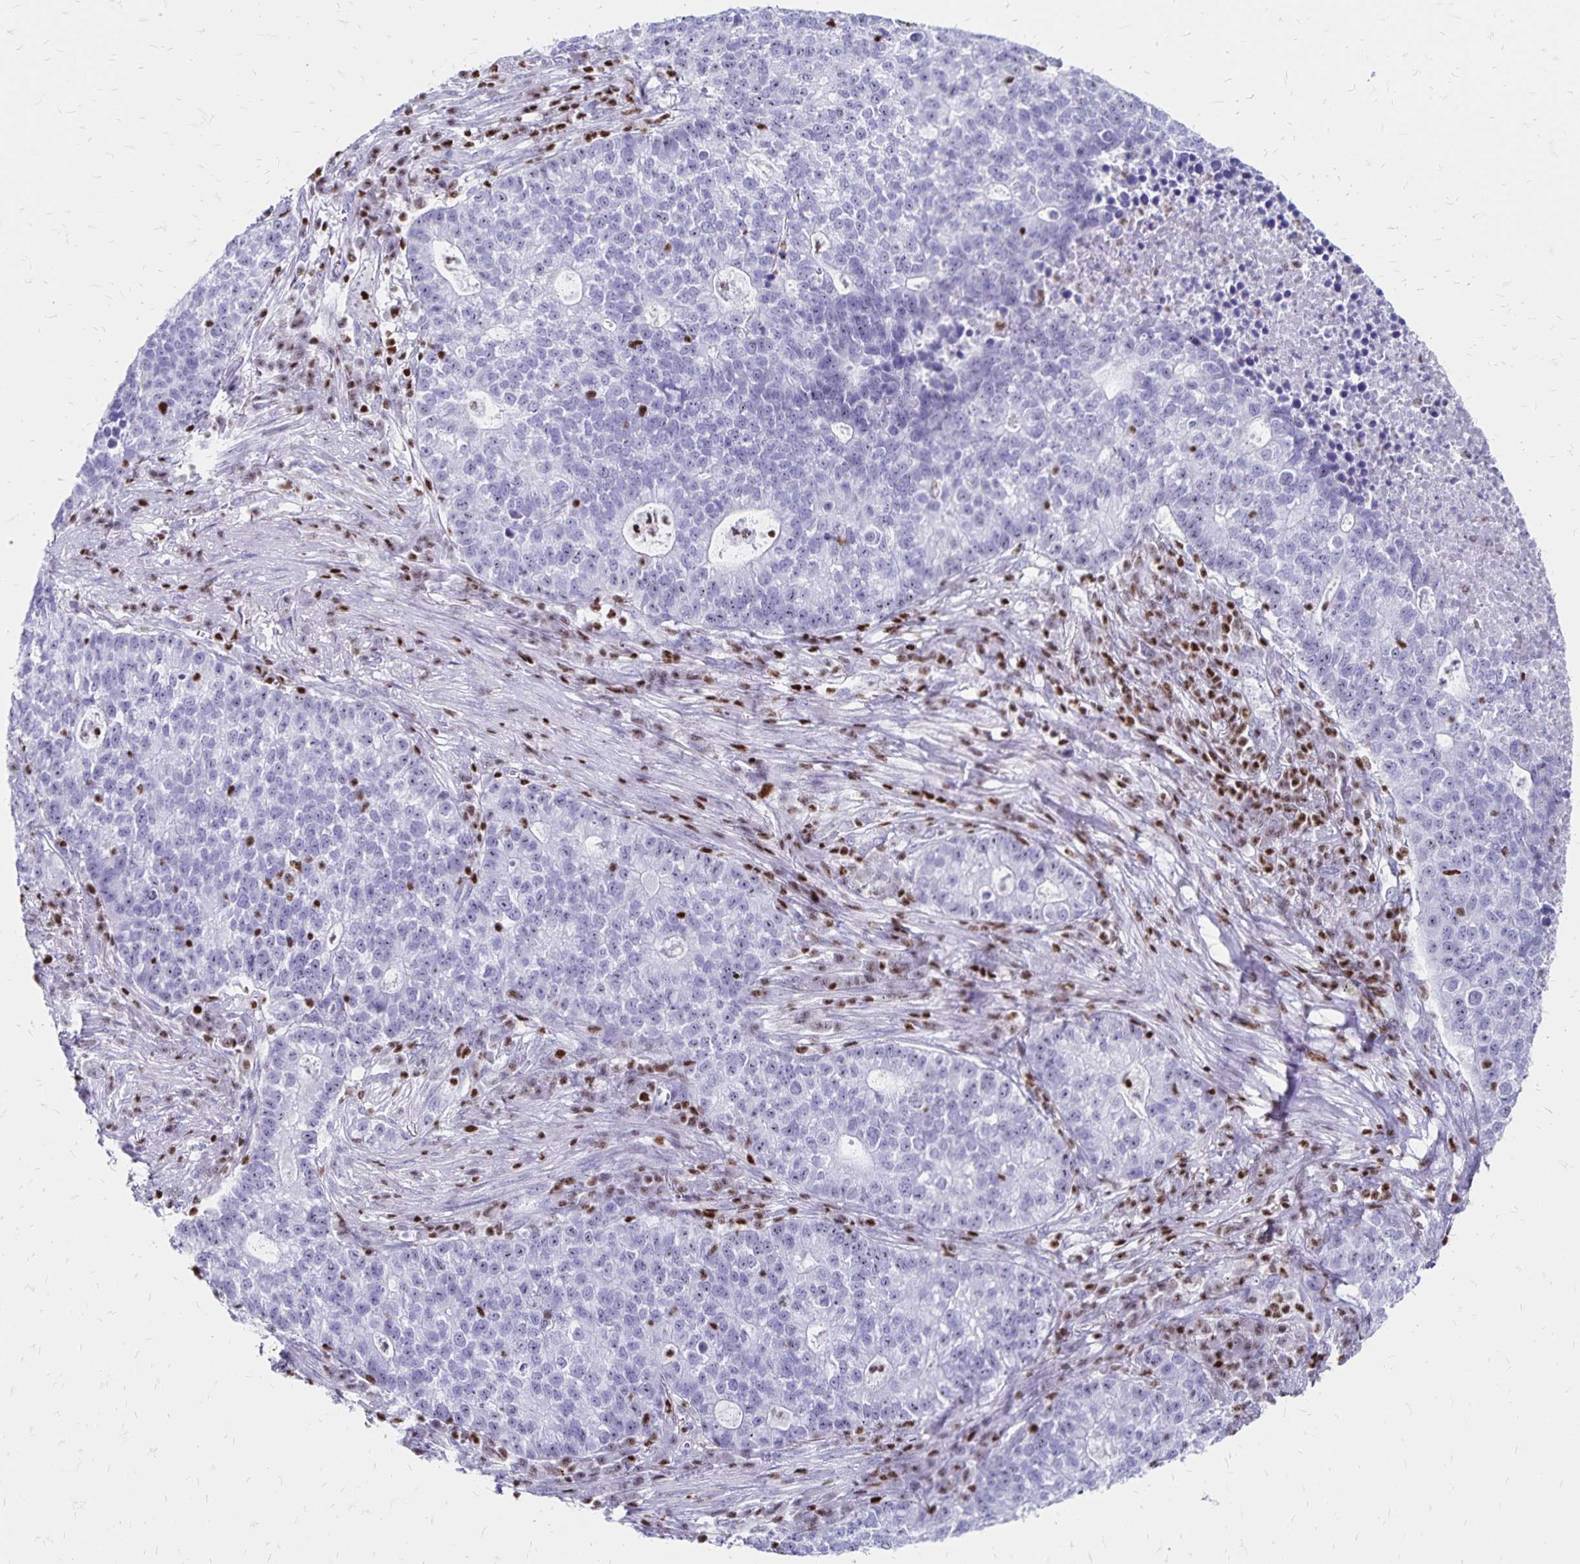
{"staining": {"intensity": "negative", "quantity": "none", "location": "none"}, "tissue": "lung cancer", "cell_type": "Tumor cells", "image_type": "cancer", "snomed": [{"axis": "morphology", "description": "Adenocarcinoma, NOS"}, {"axis": "topography", "description": "Lung"}], "caption": "An immunohistochemistry micrograph of lung cancer (adenocarcinoma) is shown. There is no staining in tumor cells of lung cancer (adenocarcinoma).", "gene": "IKZF1", "patient": {"sex": "male", "age": 57}}